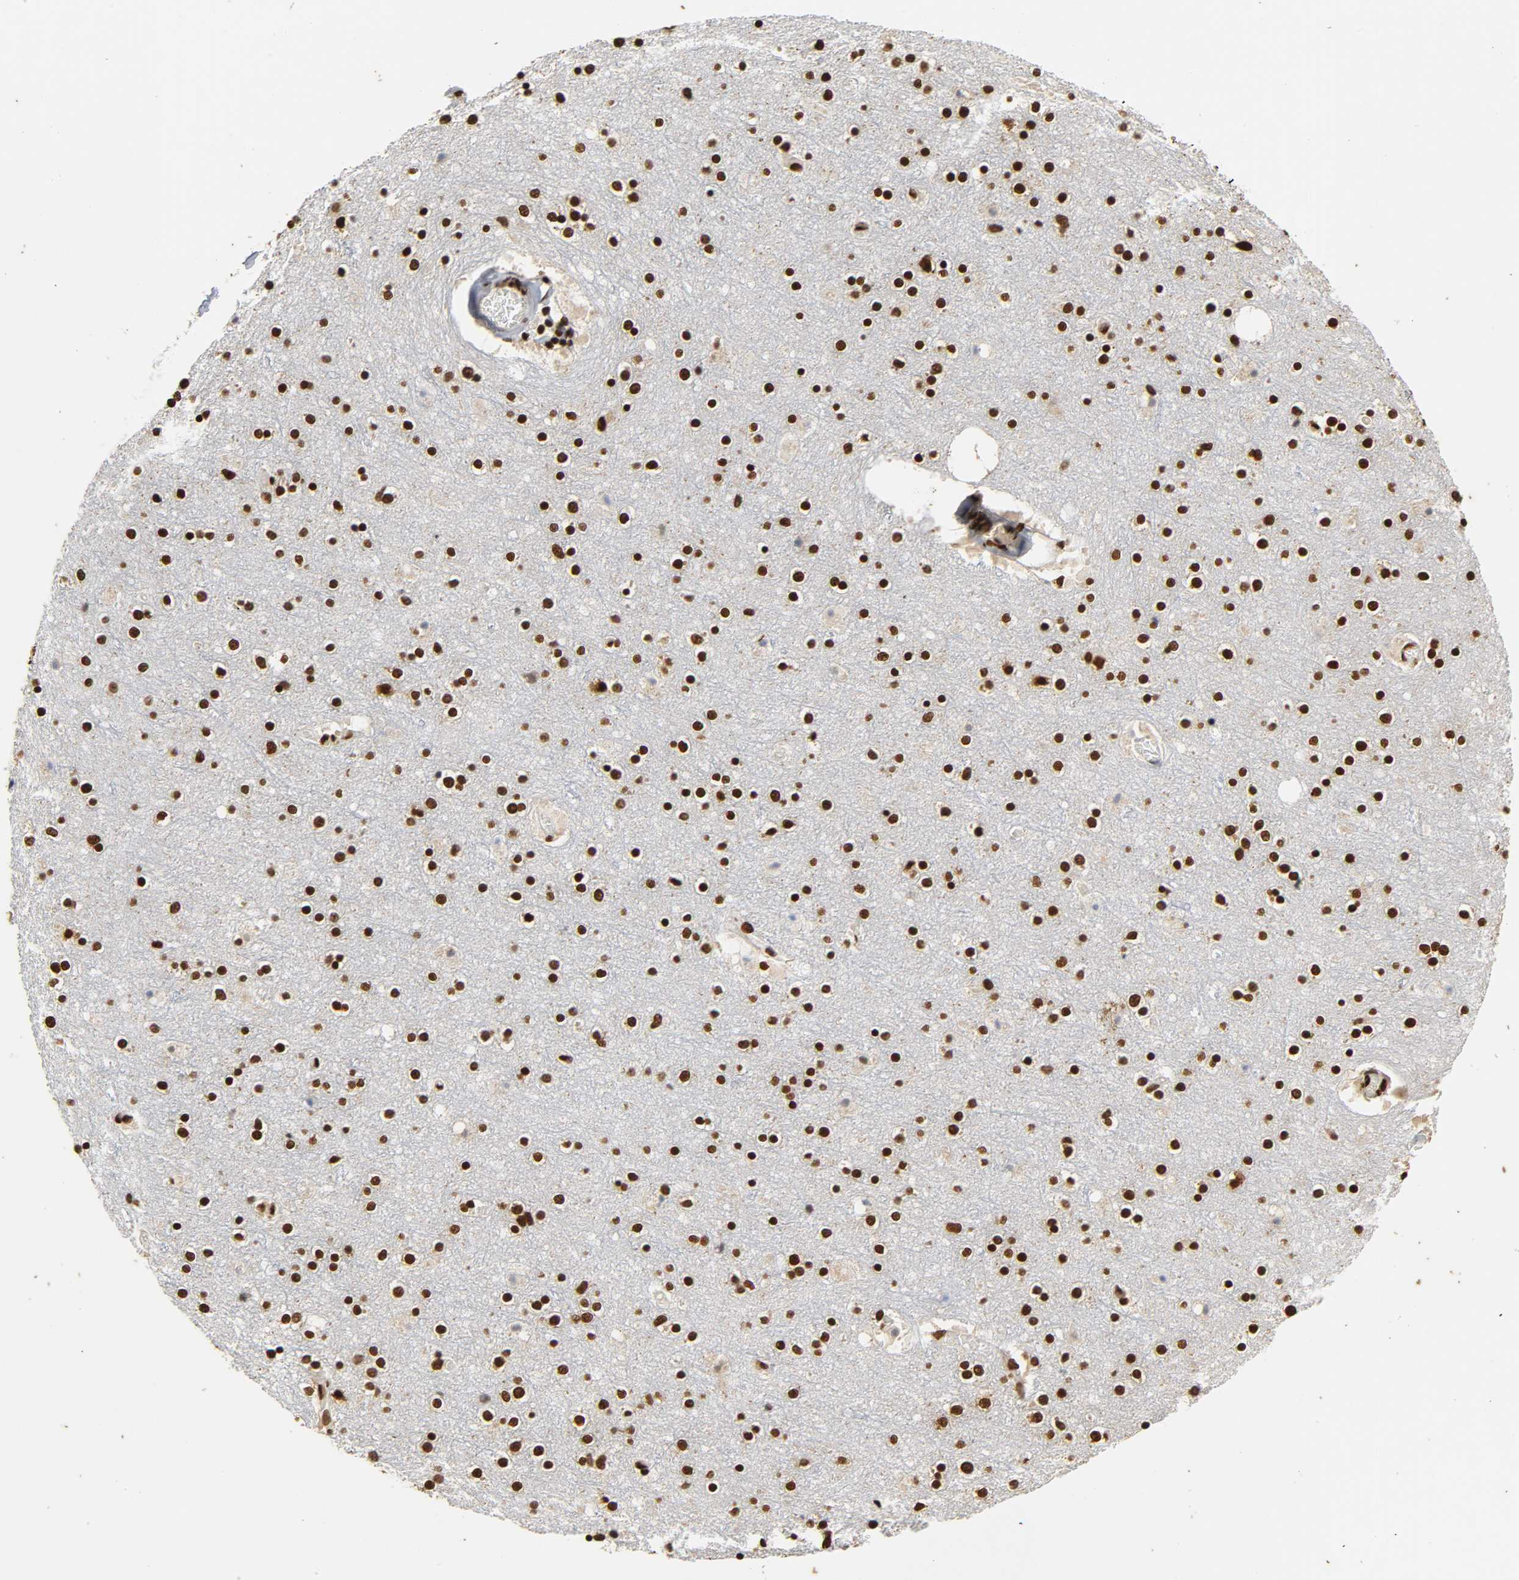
{"staining": {"intensity": "strong", "quantity": ">75%", "location": "nuclear"}, "tissue": "cerebral cortex", "cell_type": "Endothelial cells", "image_type": "normal", "snomed": [{"axis": "morphology", "description": "Normal tissue, NOS"}, {"axis": "topography", "description": "Cerebral cortex"}], "caption": "Benign cerebral cortex was stained to show a protein in brown. There is high levels of strong nuclear expression in about >75% of endothelial cells. (DAB (3,3'-diaminobenzidine) IHC with brightfield microscopy, high magnification).", "gene": "HNRNPC", "patient": {"sex": "female", "age": 54}}